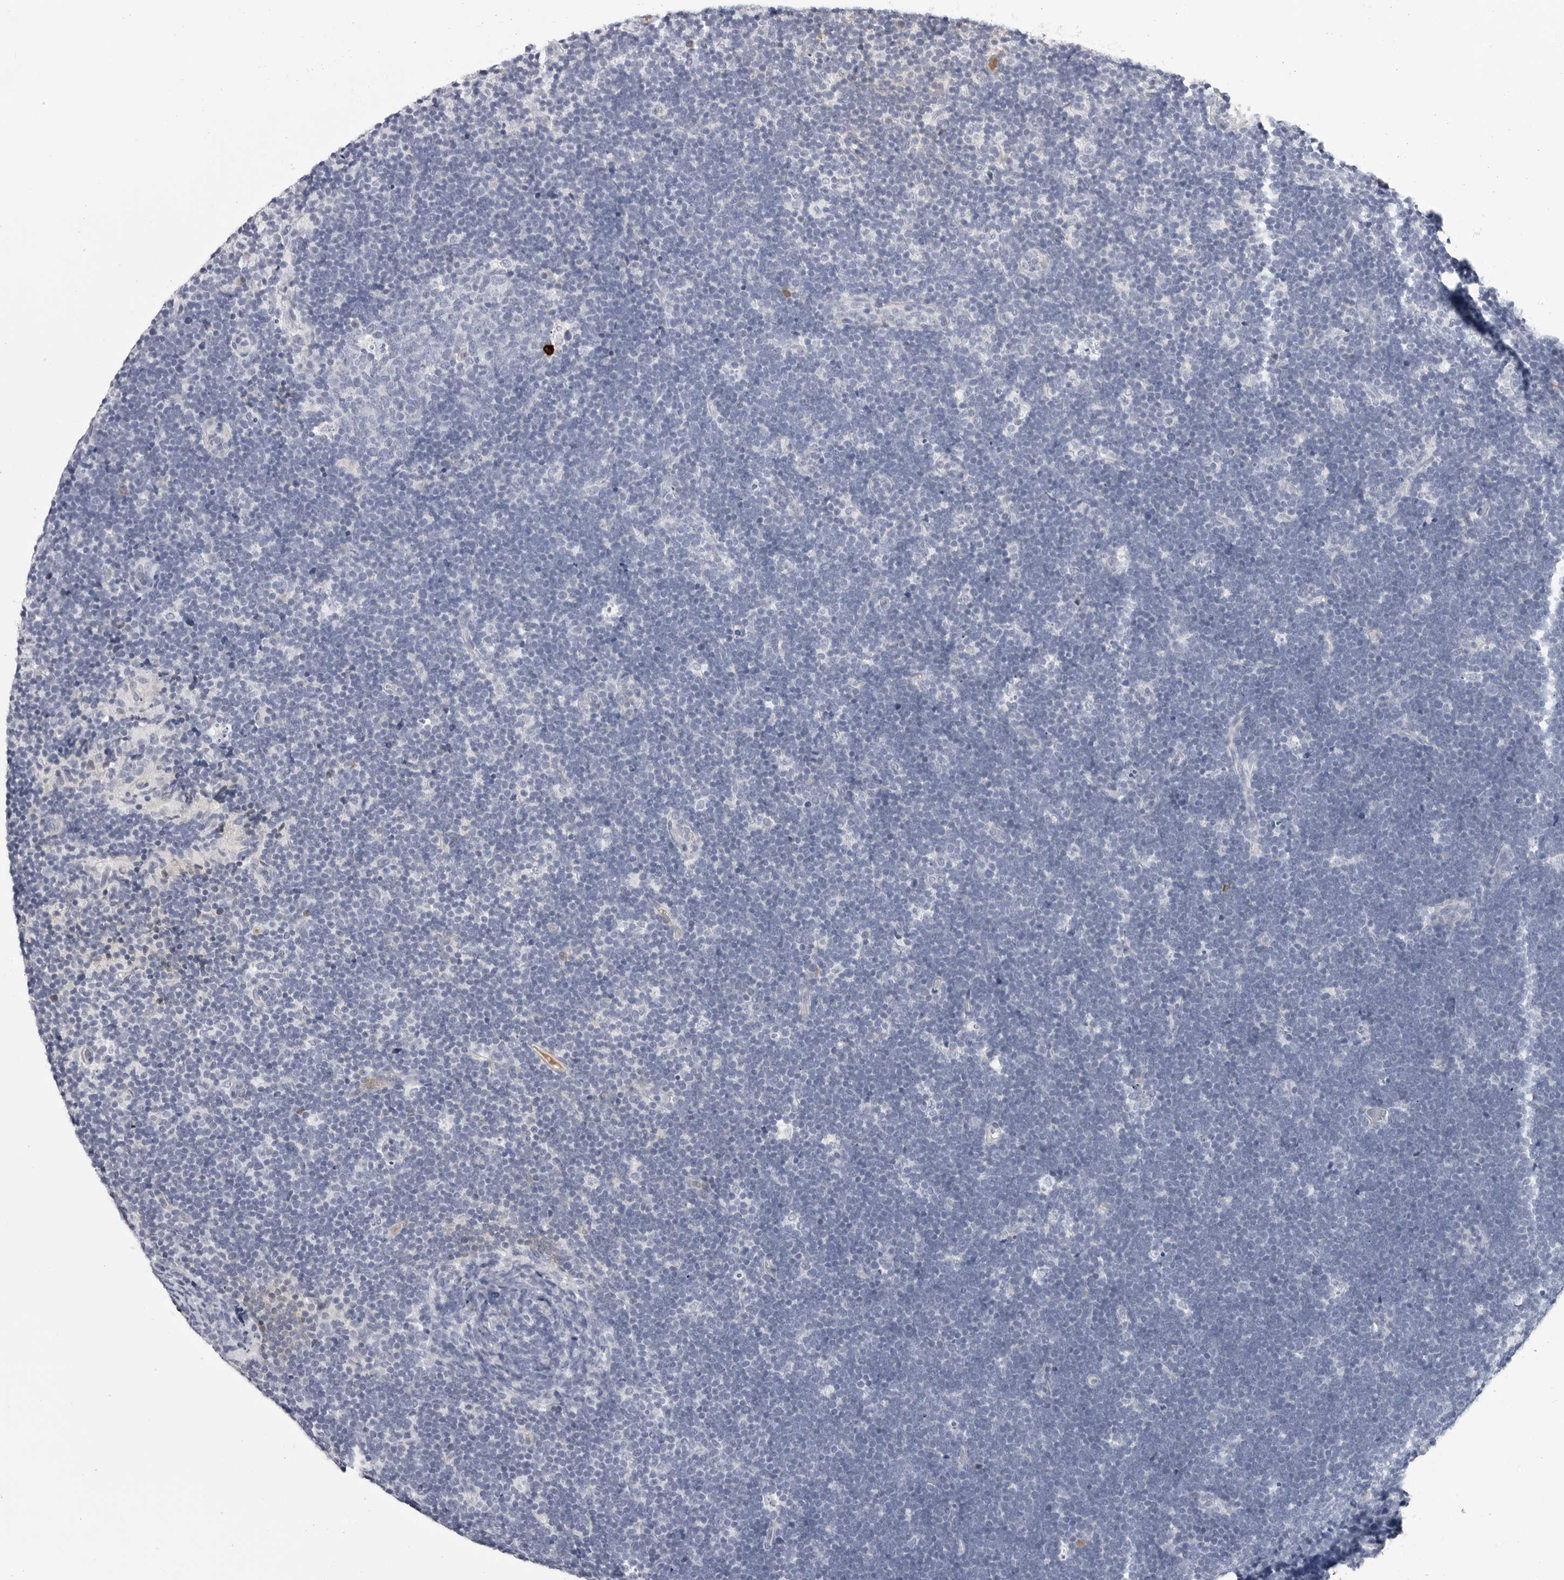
{"staining": {"intensity": "negative", "quantity": "none", "location": "none"}, "tissue": "lymphoma", "cell_type": "Tumor cells", "image_type": "cancer", "snomed": [{"axis": "morphology", "description": "Malignant lymphoma, non-Hodgkin's type, High grade"}, {"axis": "topography", "description": "Lymph node"}], "caption": "DAB immunohistochemical staining of human lymphoma shows no significant positivity in tumor cells.", "gene": "ZNF502", "patient": {"sex": "male", "age": 13}}